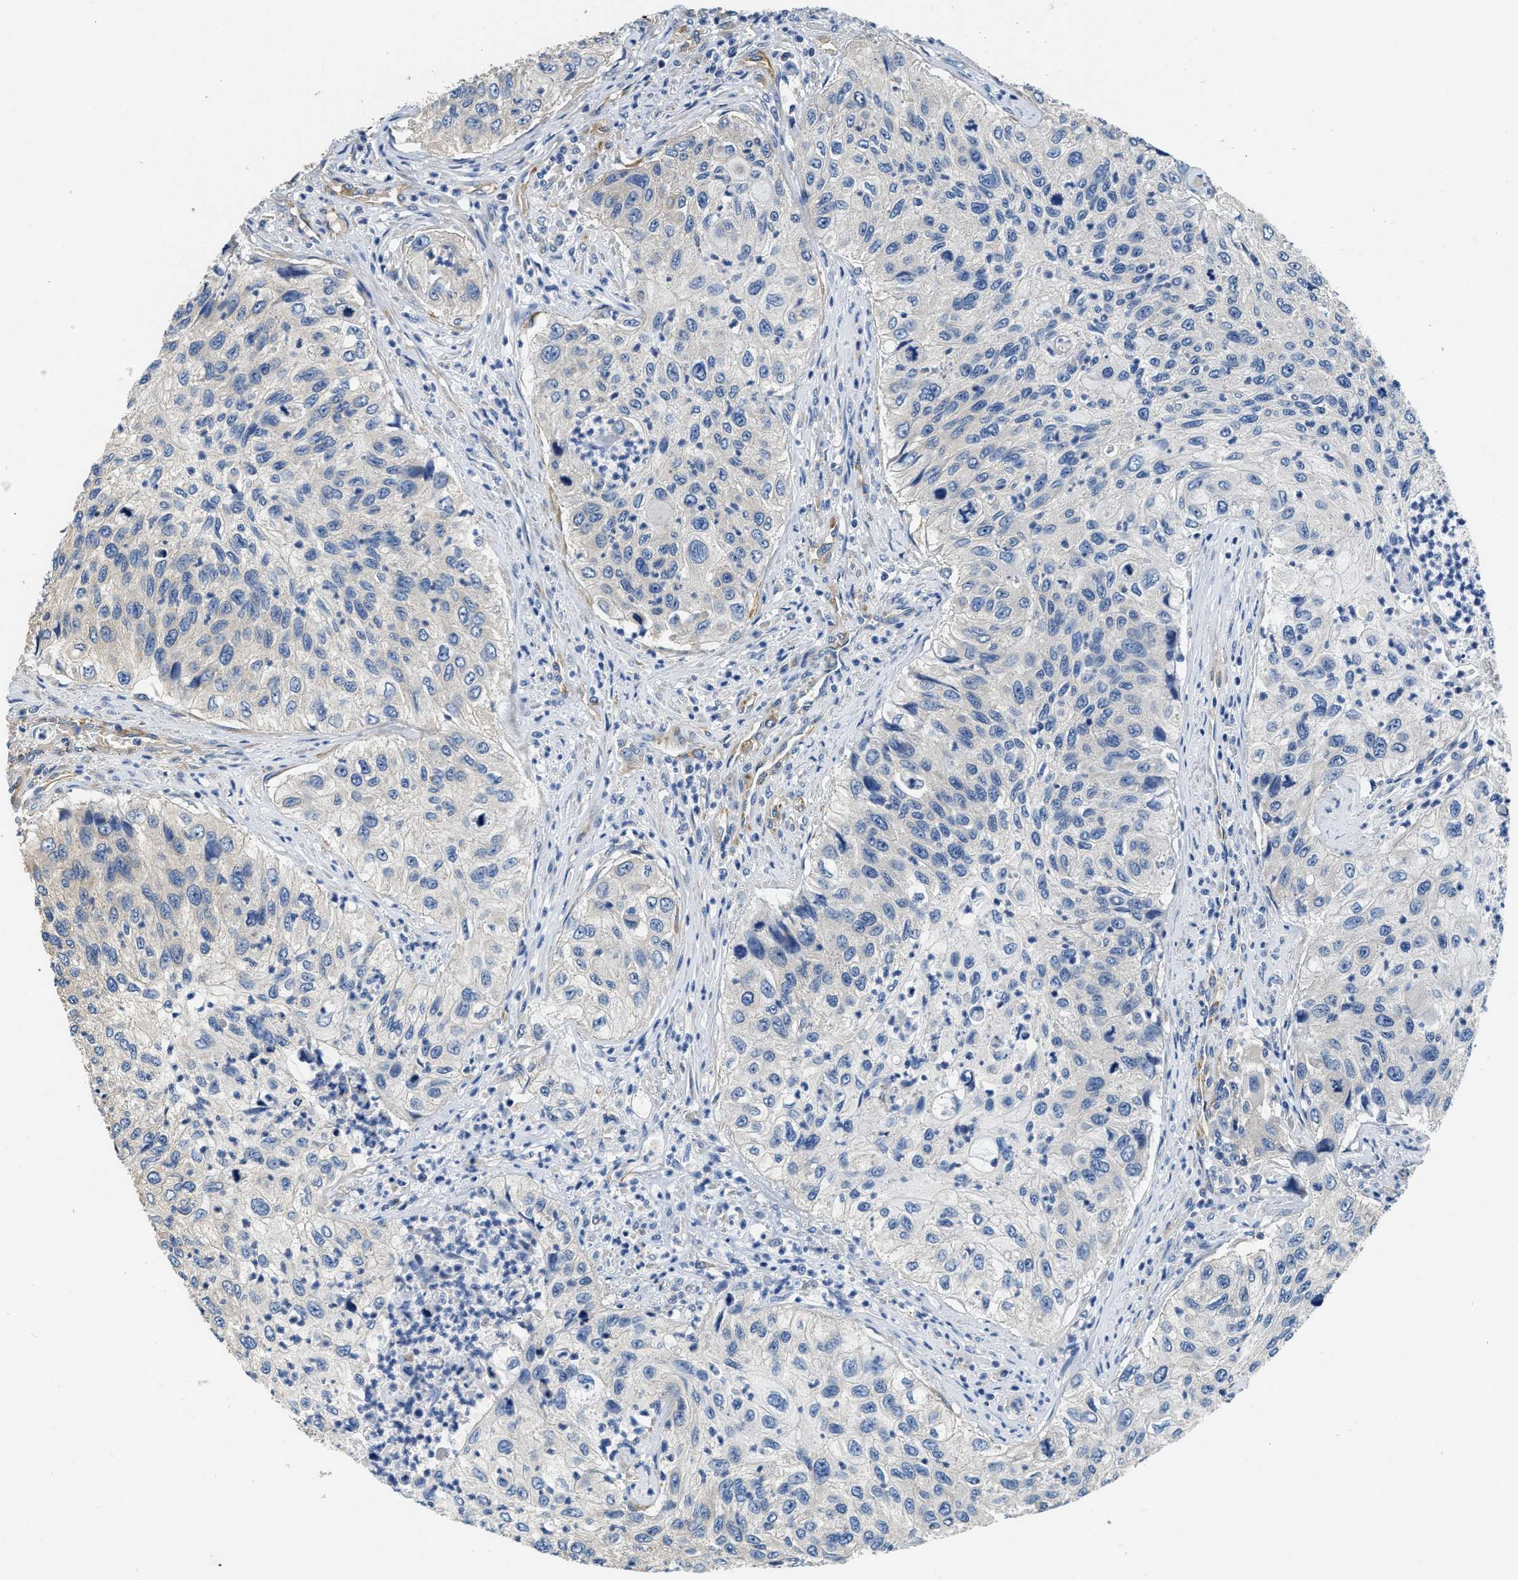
{"staining": {"intensity": "negative", "quantity": "none", "location": "none"}, "tissue": "urothelial cancer", "cell_type": "Tumor cells", "image_type": "cancer", "snomed": [{"axis": "morphology", "description": "Urothelial carcinoma, High grade"}, {"axis": "topography", "description": "Urinary bladder"}], "caption": "There is no significant staining in tumor cells of urothelial cancer.", "gene": "CSDE1", "patient": {"sex": "female", "age": 60}}